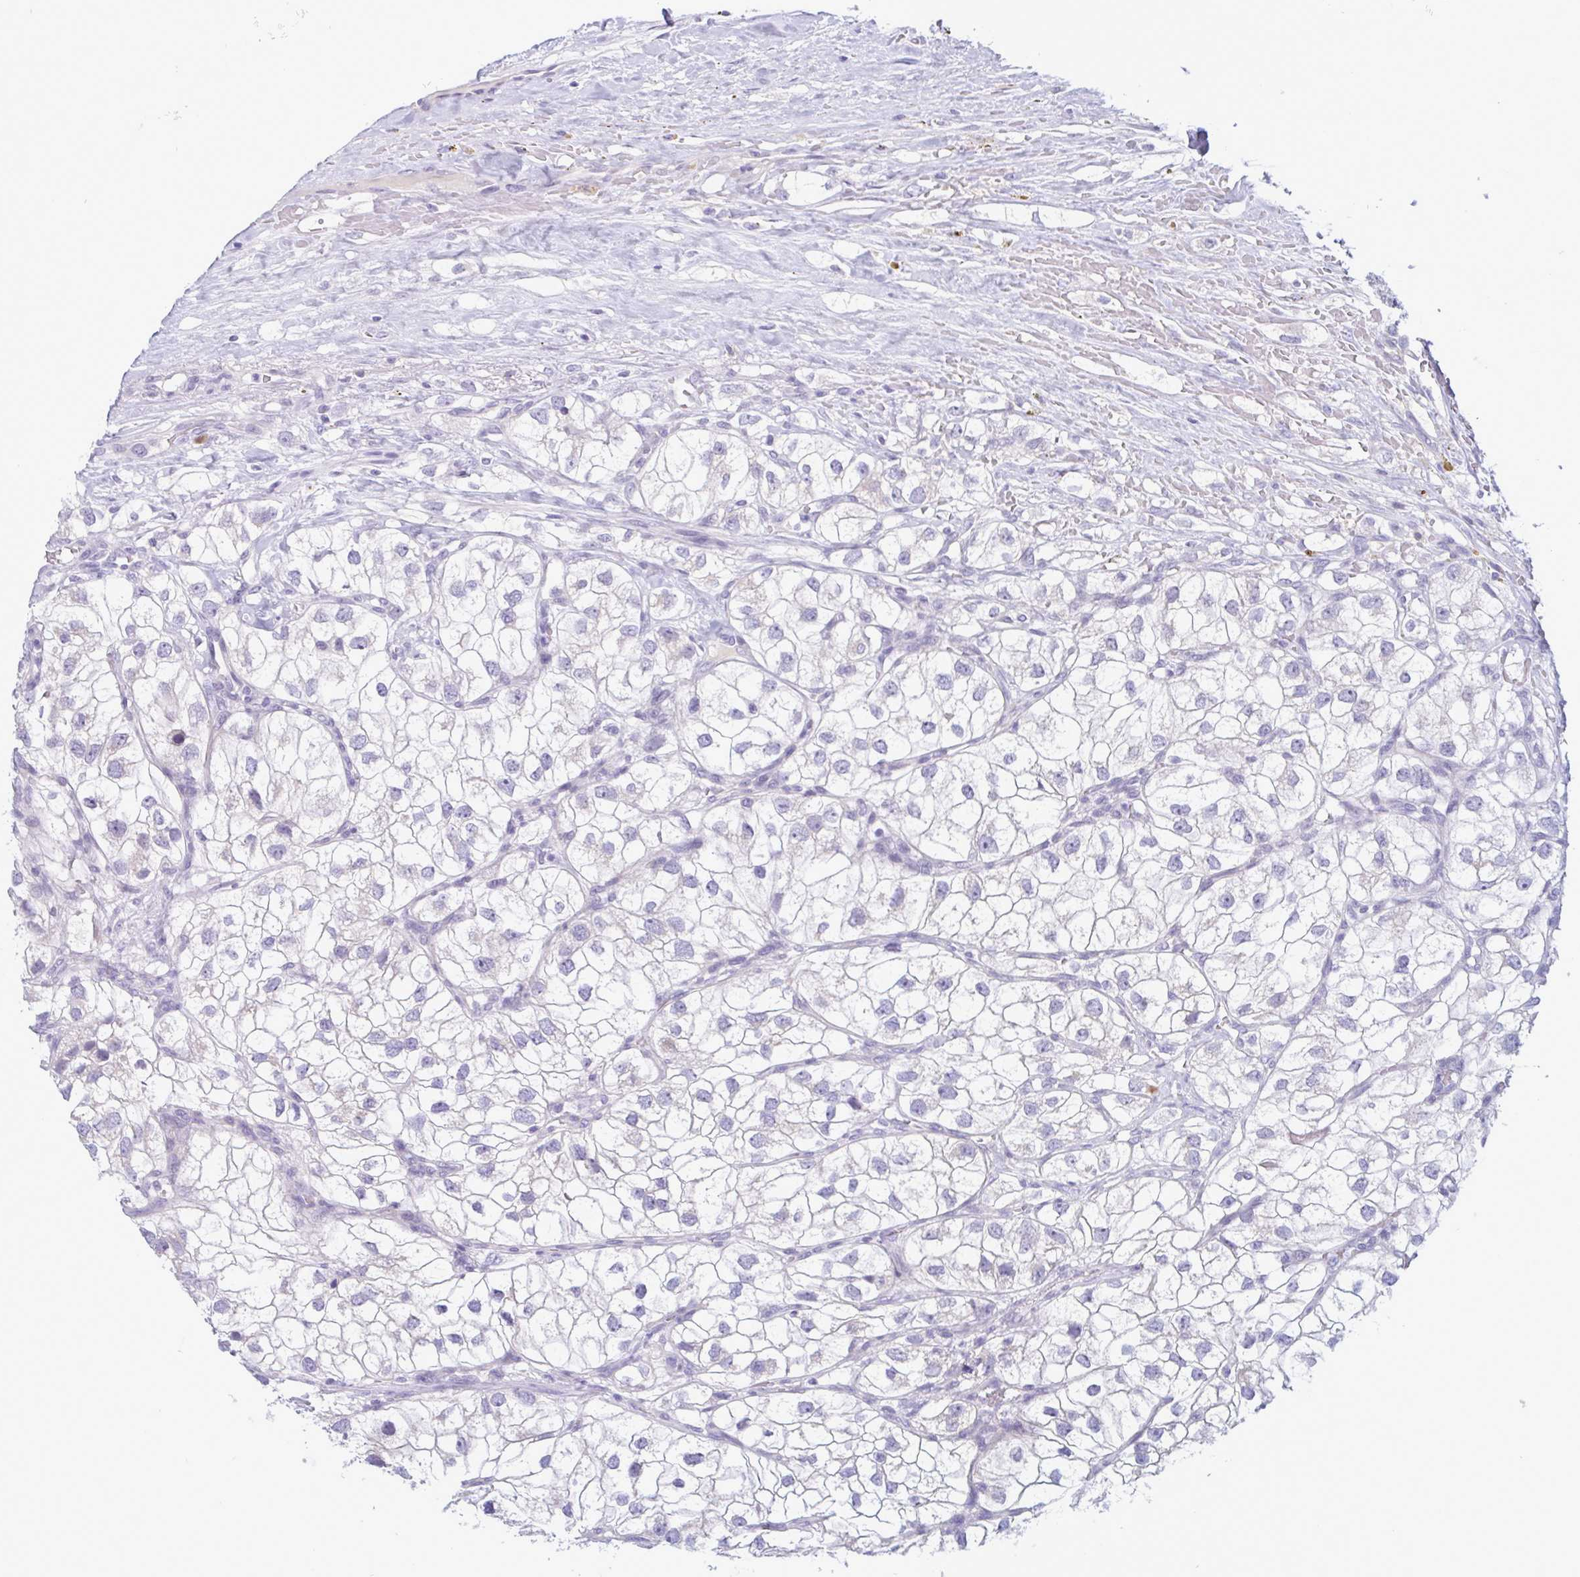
{"staining": {"intensity": "negative", "quantity": "none", "location": "none"}, "tissue": "renal cancer", "cell_type": "Tumor cells", "image_type": "cancer", "snomed": [{"axis": "morphology", "description": "Adenocarcinoma, NOS"}, {"axis": "topography", "description": "Kidney"}], "caption": "The micrograph shows no staining of tumor cells in adenocarcinoma (renal). (DAB IHC with hematoxylin counter stain).", "gene": "INAFM1", "patient": {"sex": "male", "age": 59}}